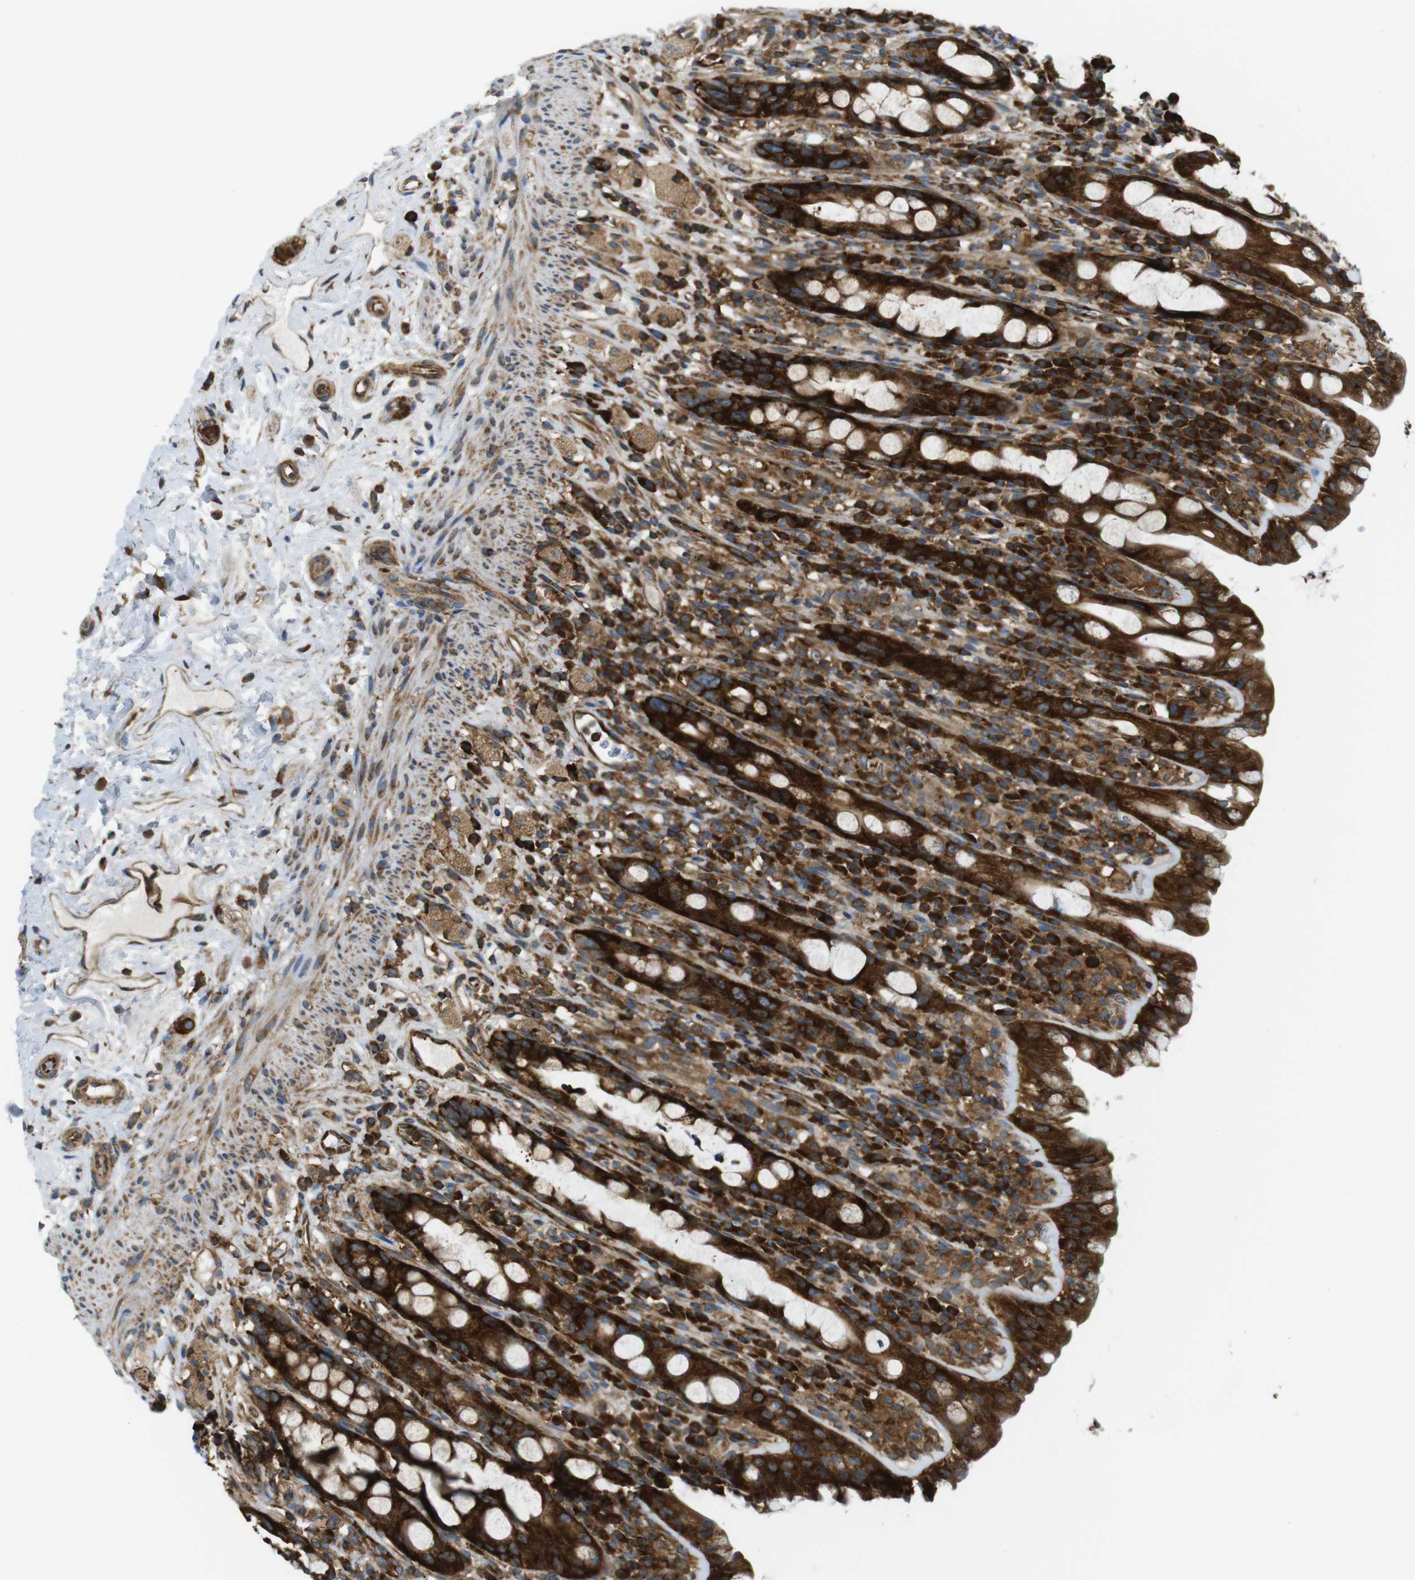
{"staining": {"intensity": "strong", "quantity": ">75%", "location": "cytoplasmic/membranous"}, "tissue": "rectum", "cell_type": "Glandular cells", "image_type": "normal", "snomed": [{"axis": "morphology", "description": "Normal tissue, NOS"}, {"axis": "topography", "description": "Rectum"}], "caption": "Rectum stained with DAB IHC demonstrates high levels of strong cytoplasmic/membranous positivity in about >75% of glandular cells.", "gene": "TSC1", "patient": {"sex": "male", "age": 44}}